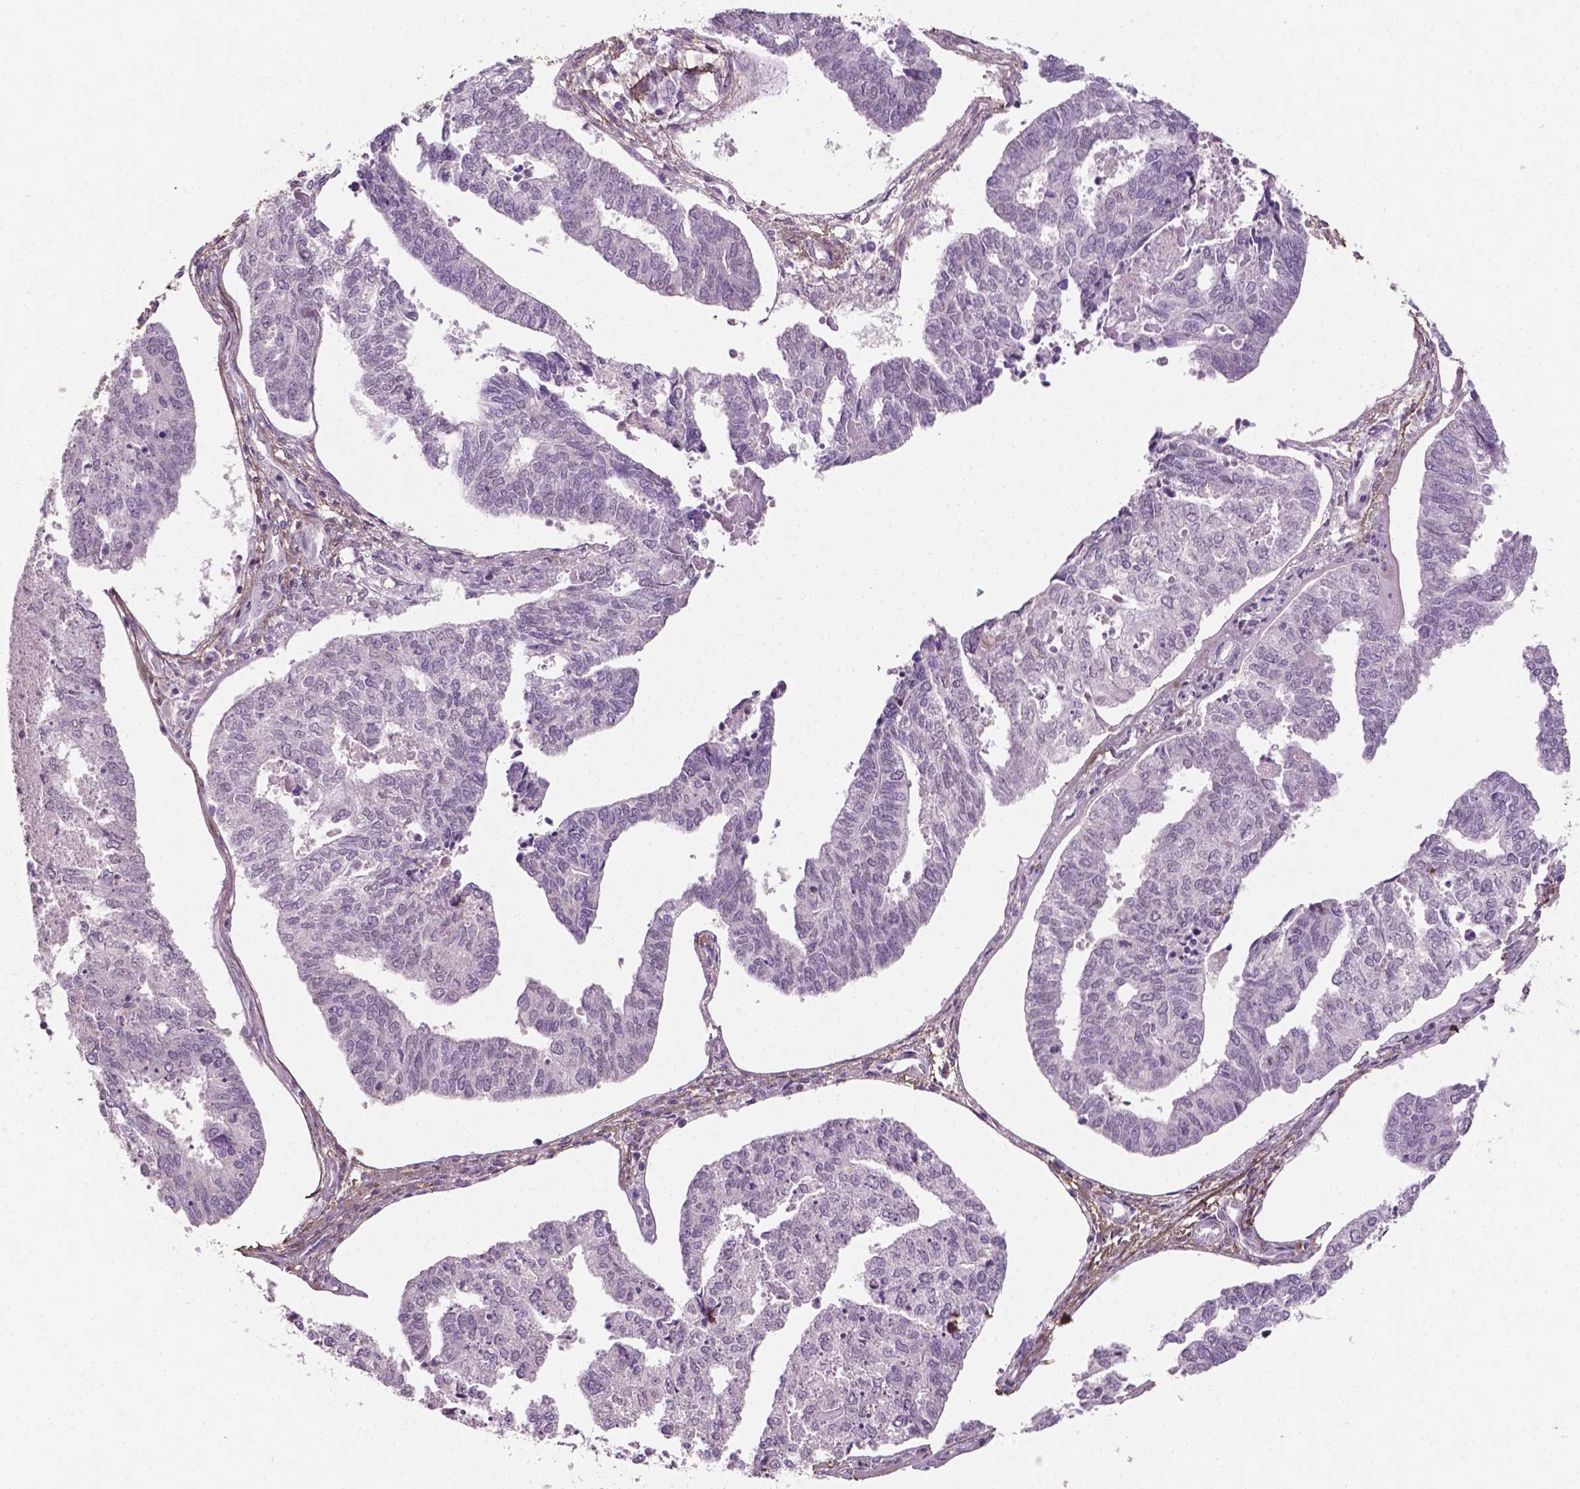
{"staining": {"intensity": "negative", "quantity": "none", "location": "none"}, "tissue": "endometrial cancer", "cell_type": "Tumor cells", "image_type": "cancer", "snomed": [{"axis": "morphology", "description": "Adenocarcinoma, NOS"}, {"axis": "topography", "description": "Endometrium"}], "caption": "An image of human adenocarcinoma (endometrial) is negative for staining in tumor cells.", "gene": "DLG2", "patient": {"sex": "female", "age": 73}}